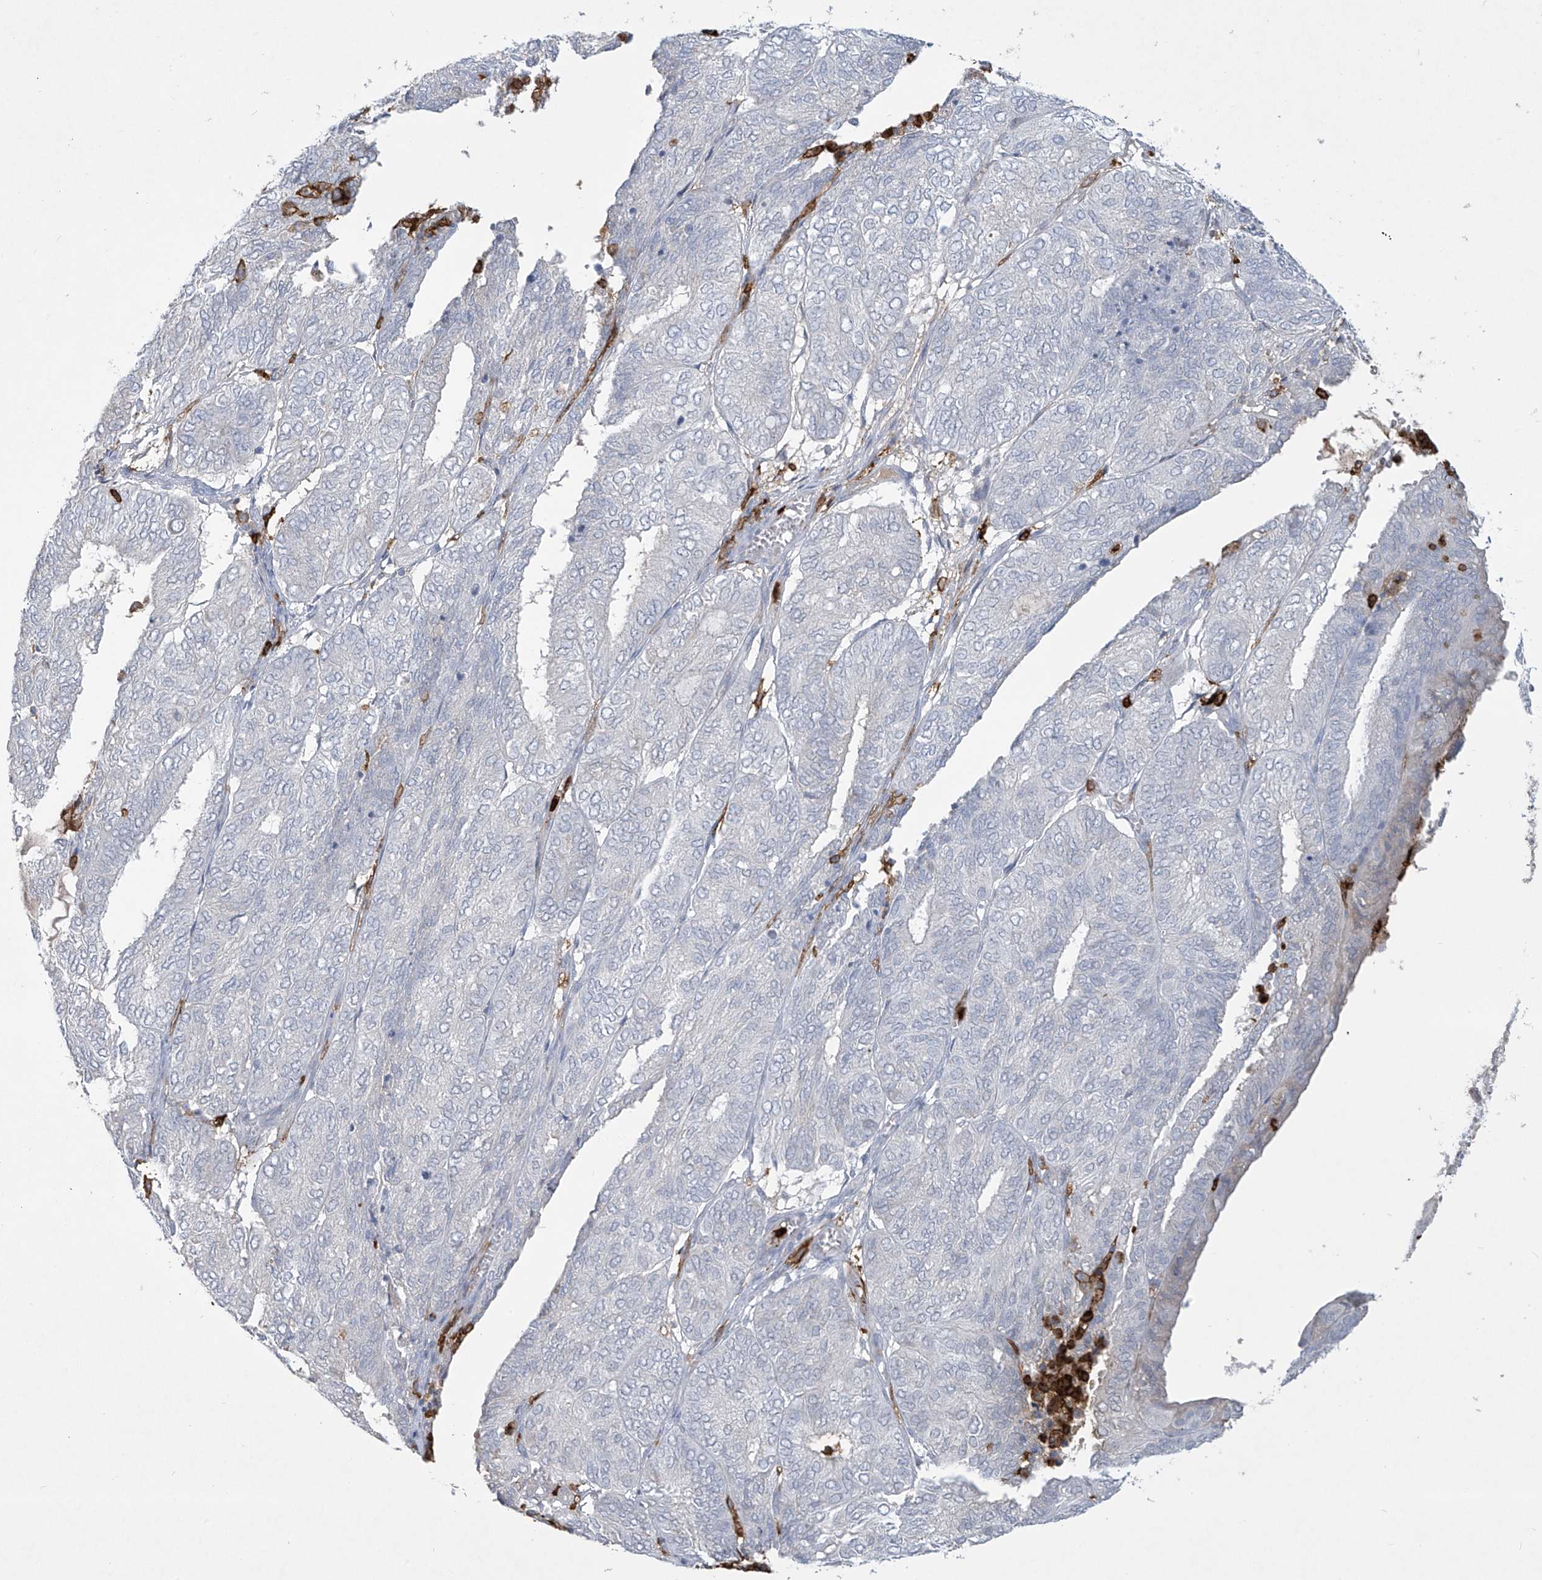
{"staining": {"intensity": "negative", "quantity": "none", "location": "none"}, "tissue": "endometrial cancer", "cell_type": "Tumor cells", "image_type": "cancer", "snomed": [{"axis": "morphology", "description": "Adenocarcinoma, NOS"}, {"axis": "topography", "description": "Uterus"}], "caption": "Immunohistochemistry histopathology image of human adenocarcinoma (endometrial) stained for a protein (brown), which demonstrates no staining in tumor cells.", "gene": "FCGR3A", "patient": {"sex": "female", "age": 60}}